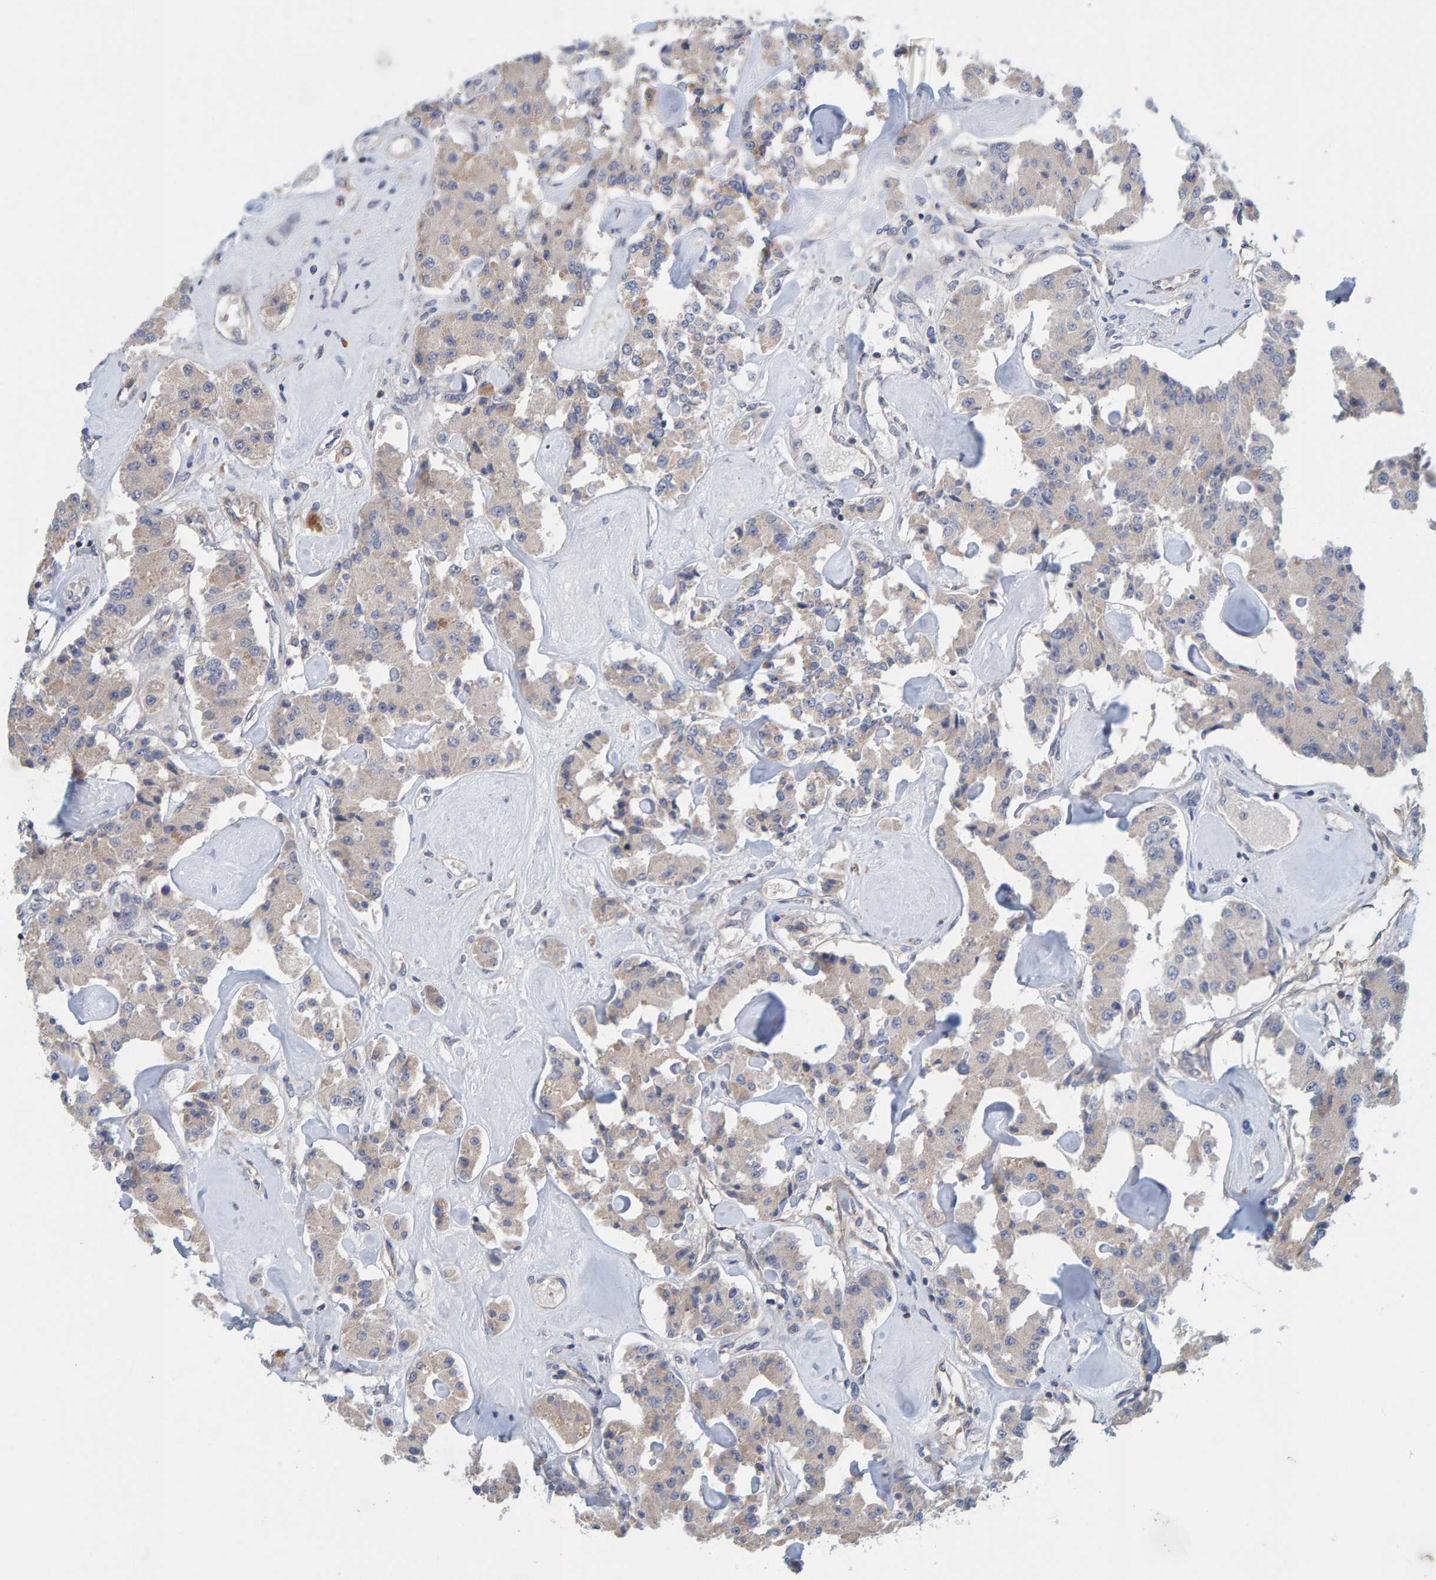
{"staining": {"intensity": "weak", "quantity": "<25%", "location": "cytoplasmic/membranous"}, "tissue": "carcinoid", "cell_type": "Tumor cells", "image_type": "cancer", "snomed": [{"axis": "morphology", "description": "Carcinoid, malignant, NOS"}, {"axis": "topography", "description": "Pancreas"}], "caption": "Histopathology image shows no protein expression in tumor cells of malignant carcinoid tissue. (Immunohistochemistry, brightfield microscopy, high magnification).", "gene": "TATDN1", "patient": {"sex": "male", "age": 41}}